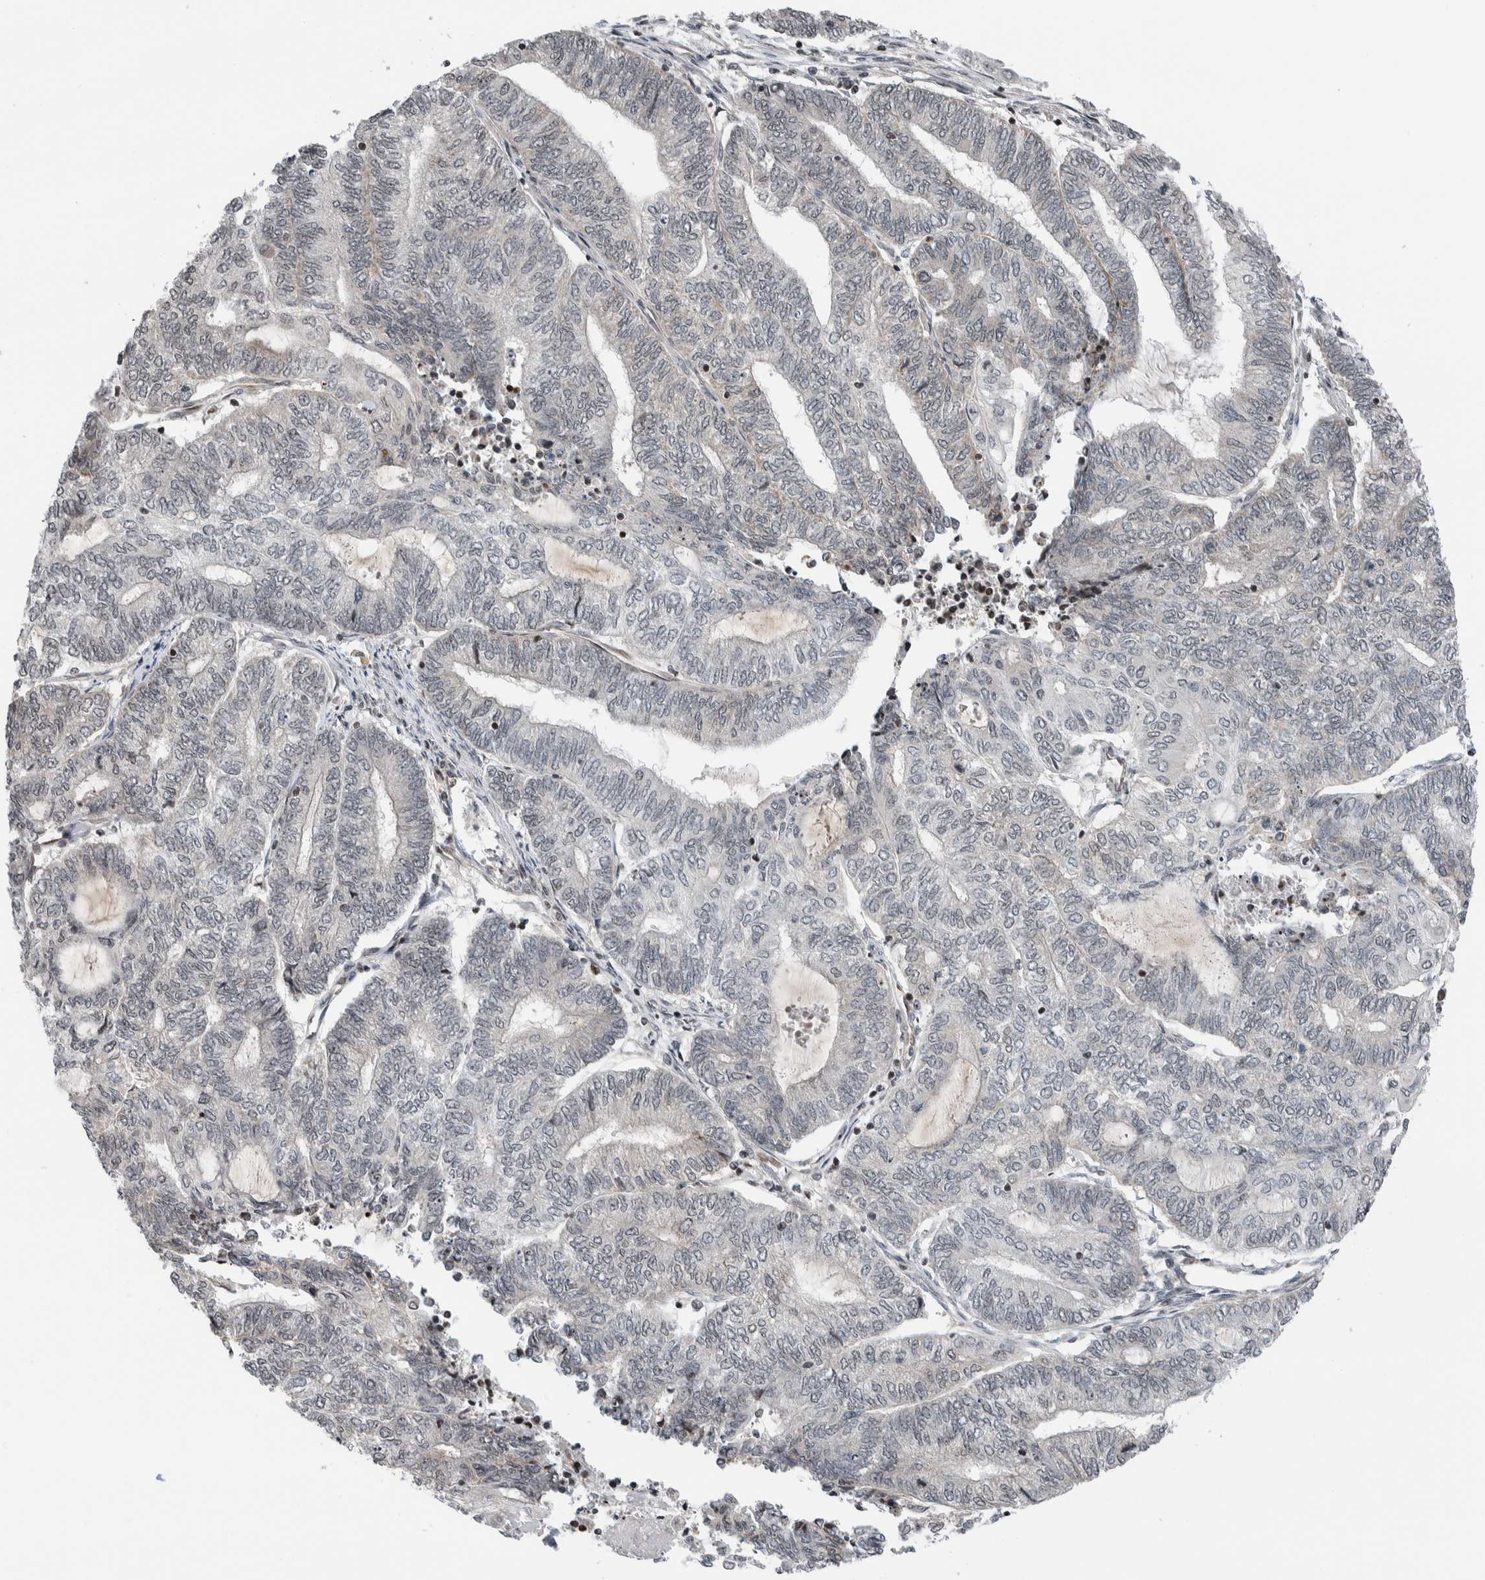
{"staining": {"intensity": "negative", "quantity": "none", "location": "none"}, "tissue": "endometrial cancer", "cell_type": "Tumor cells", "image_type": "cancer", "snomed": [{"axis": "morphology", "description": "Adenocarcinoma, NOS"}, {"axis": "topography", "description": "Uterus"}, {"axis": "topography", "description": "Endometrium"}], "caption": "An image of adenocarcinoma (endometrial) stained for a protein shows no brown staining in tumor cells.", "gene": "NPLOC4", "patient": {"sex": "female", "age": 70}}